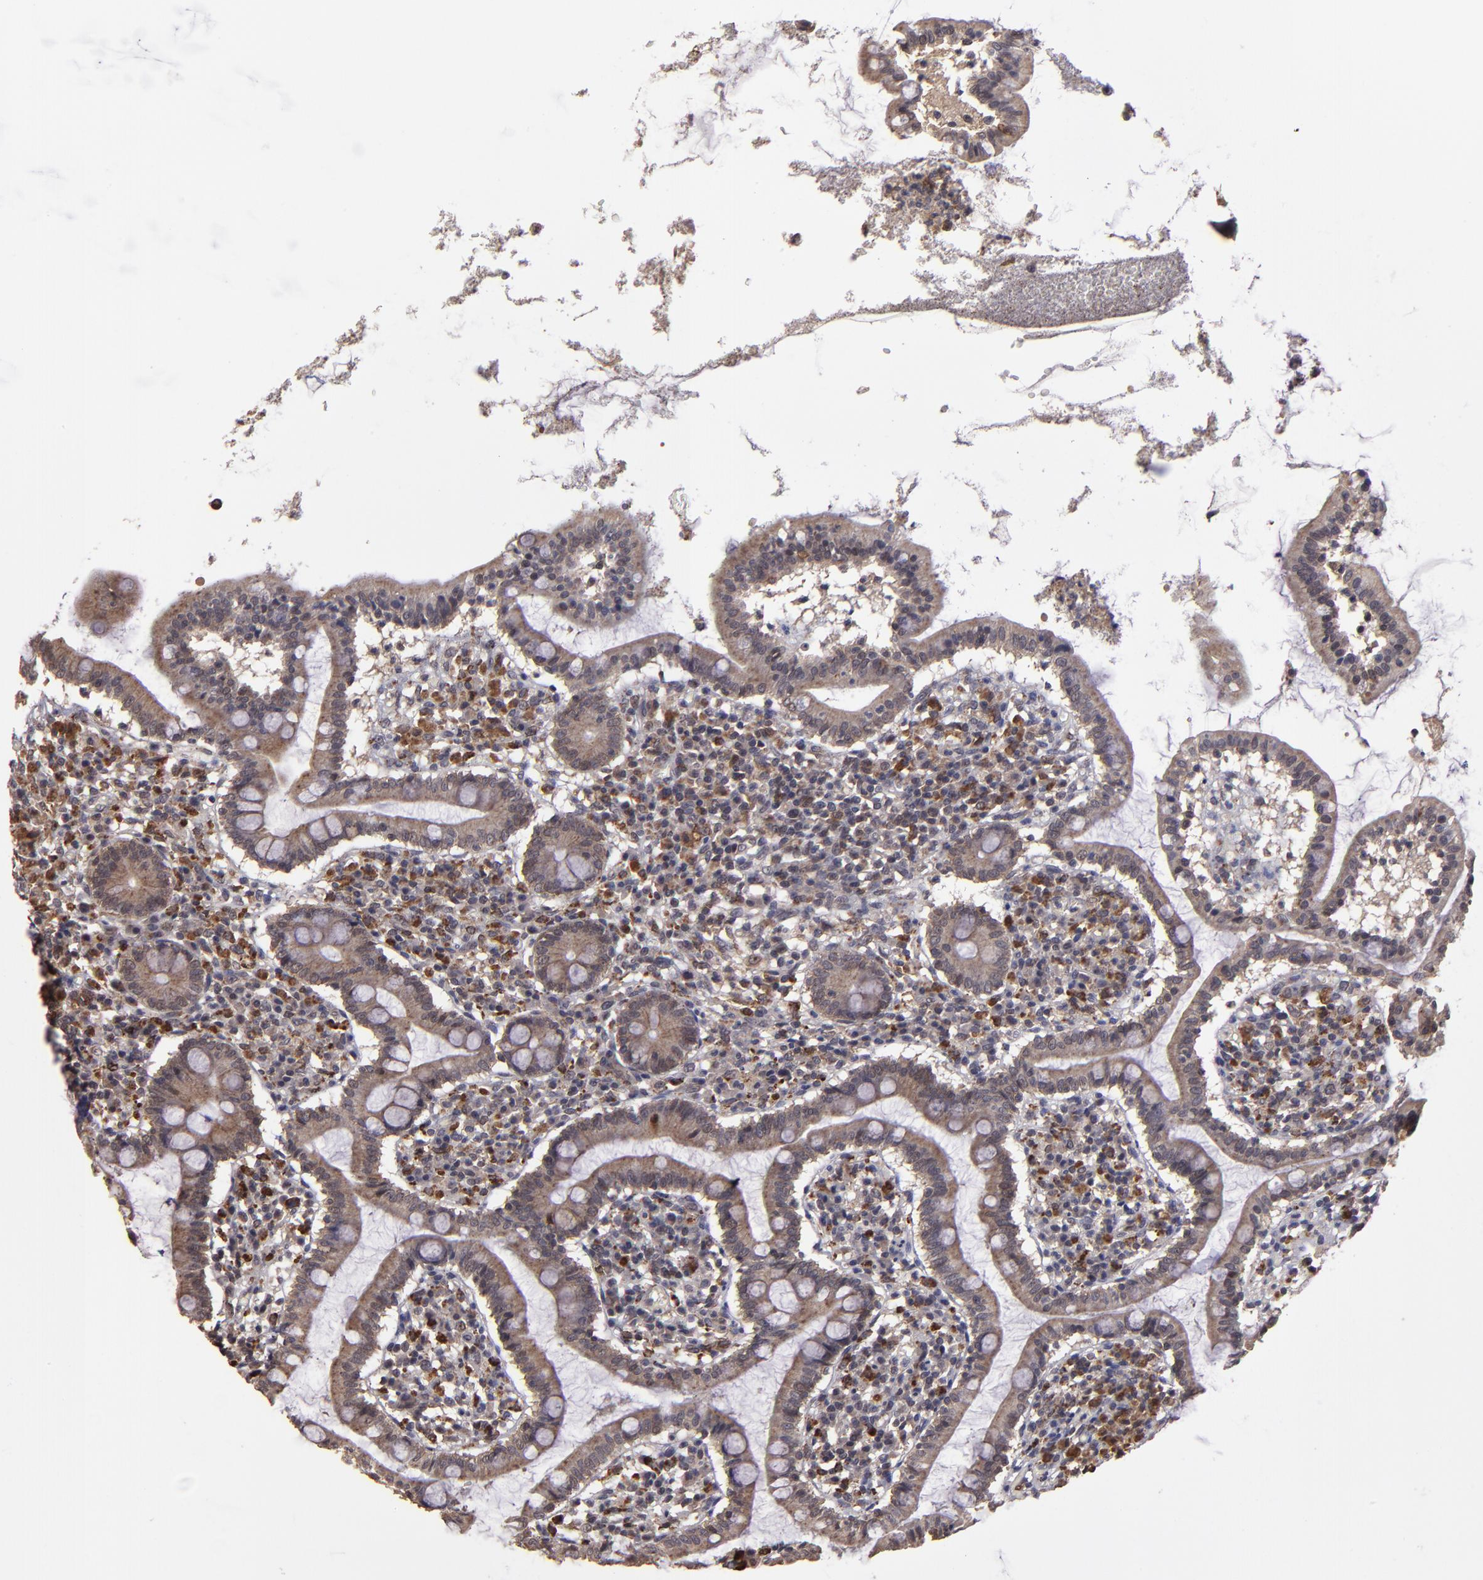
{"staining": {"intensity": "moderate", "quantity": ">75%", "location": "cytoplasmic/membranous"}, "tissue": "small intestine", "cell_type": "Glandular cells", "image_type": "normal", "snomed": [{"axis": "morphology", "description": "Normal tissue, NOS"}, {"axis": "topography", "description": "Small intestine"}], "caption": "An IHC image of benign tissue is shown. Protein staining in brown highlights moderate cytoplasmic/membranous positivity in small intestine within glandular cells. (Stains: DAB in brown, nuclei in blue, Microscopy: brightfield microscopy at high magnification).", "gene": "SIPA1L1", "patient": {"sex": "female", "age": 61}}